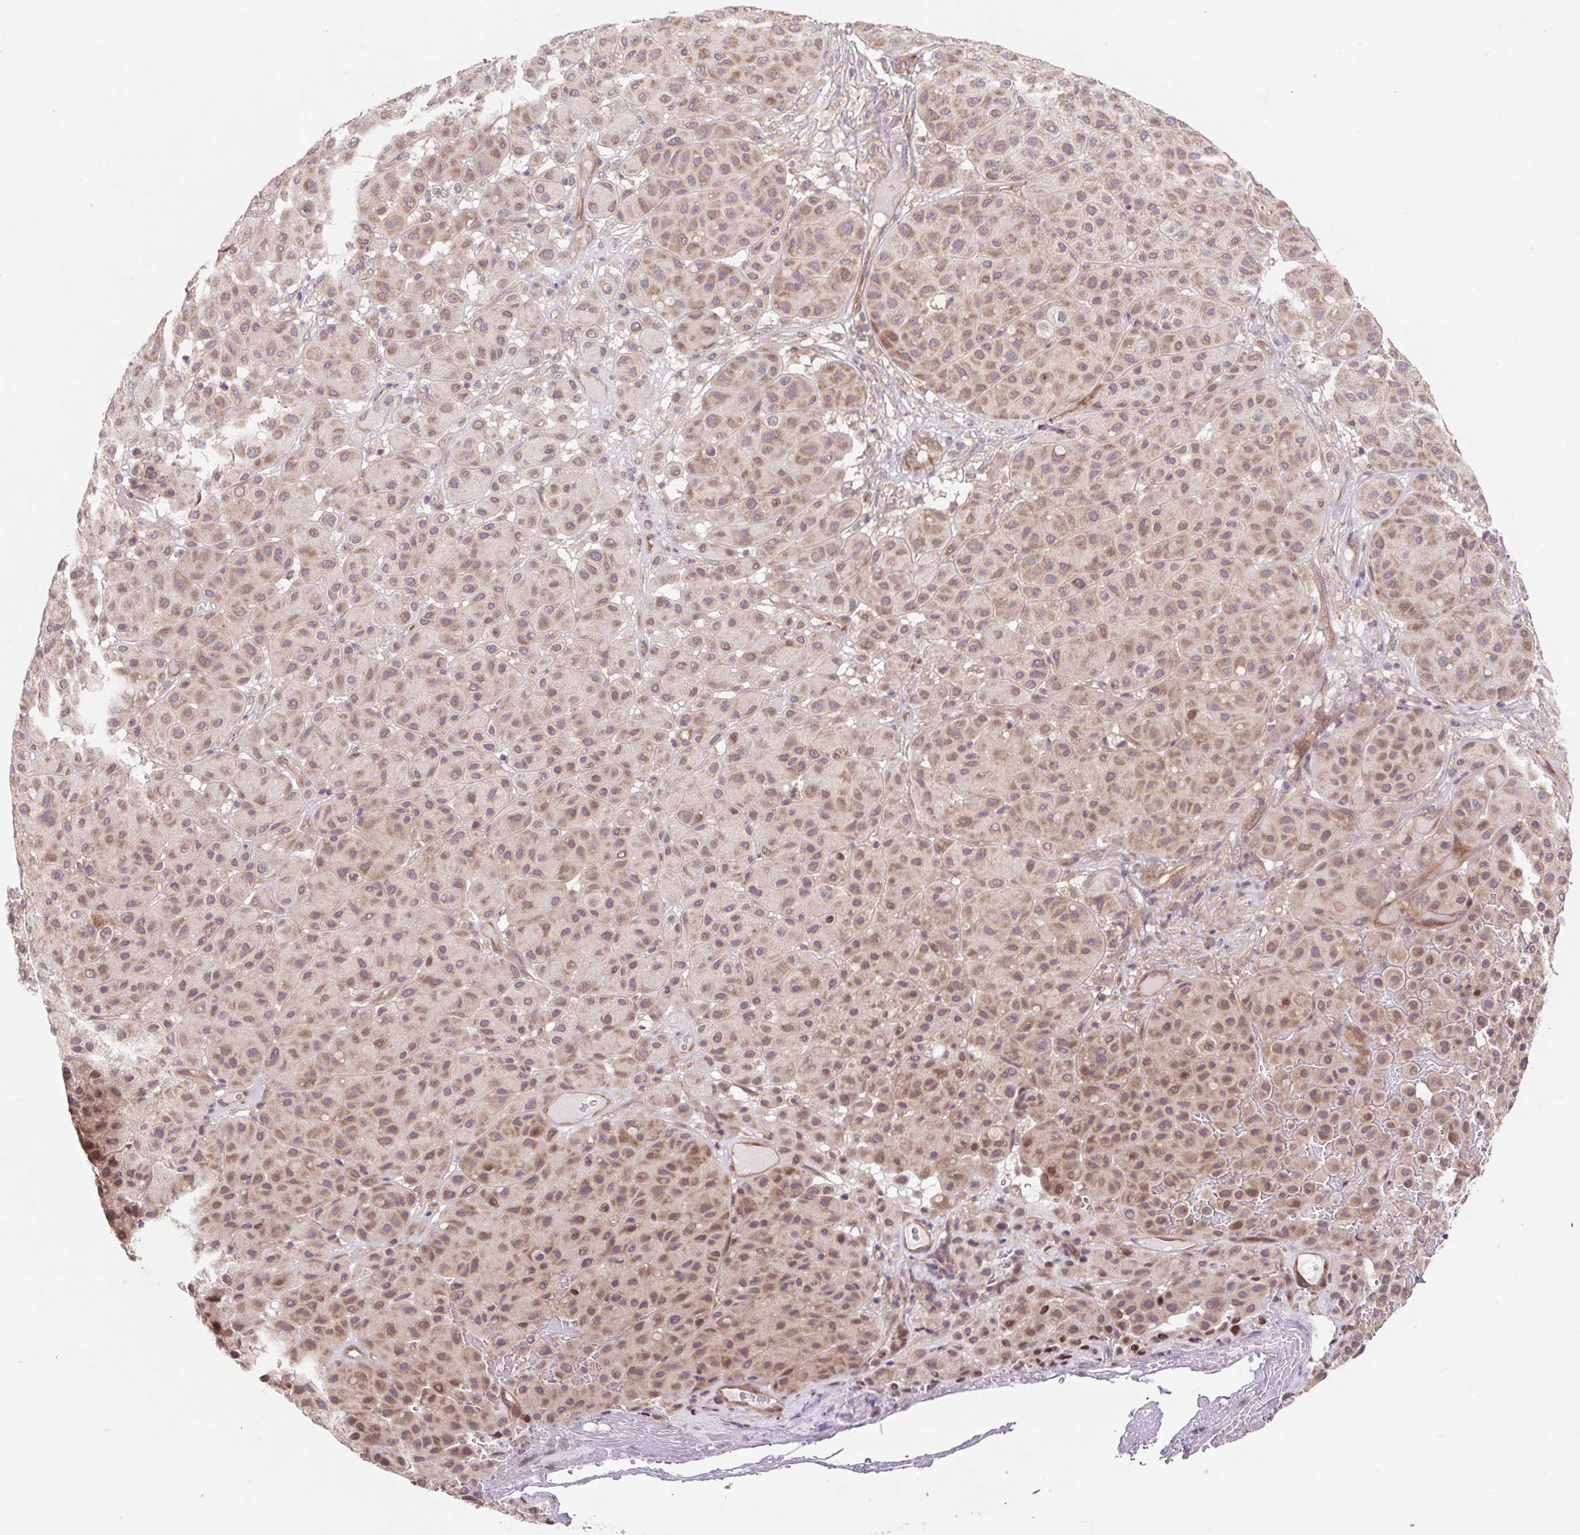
{"staining": {"intensity": "weak", "quantity": ">75%", "location": "cytoplasmic/membranous,nuclear"}, "tissue": "melanoma", "cell_type": "Tumor cells", "image_type": "cancer", "snomed": [{"axis": "morphology", "description": "Malignant melanoma, Metastatic site"}, {"axis": "topography", "description": "Smooth muscle"}], "caption": "Immunohistochemical staining of malignant melanoma (metastatic site) displays low levels of weak cytoplasmic/membranous and nuclear protein staining in about >75% of tumor cells. (DAB IHC with brightfield microscopy, high magnification).", "gene": "HFE", "patient": {"sex": "male", "age": 41}}